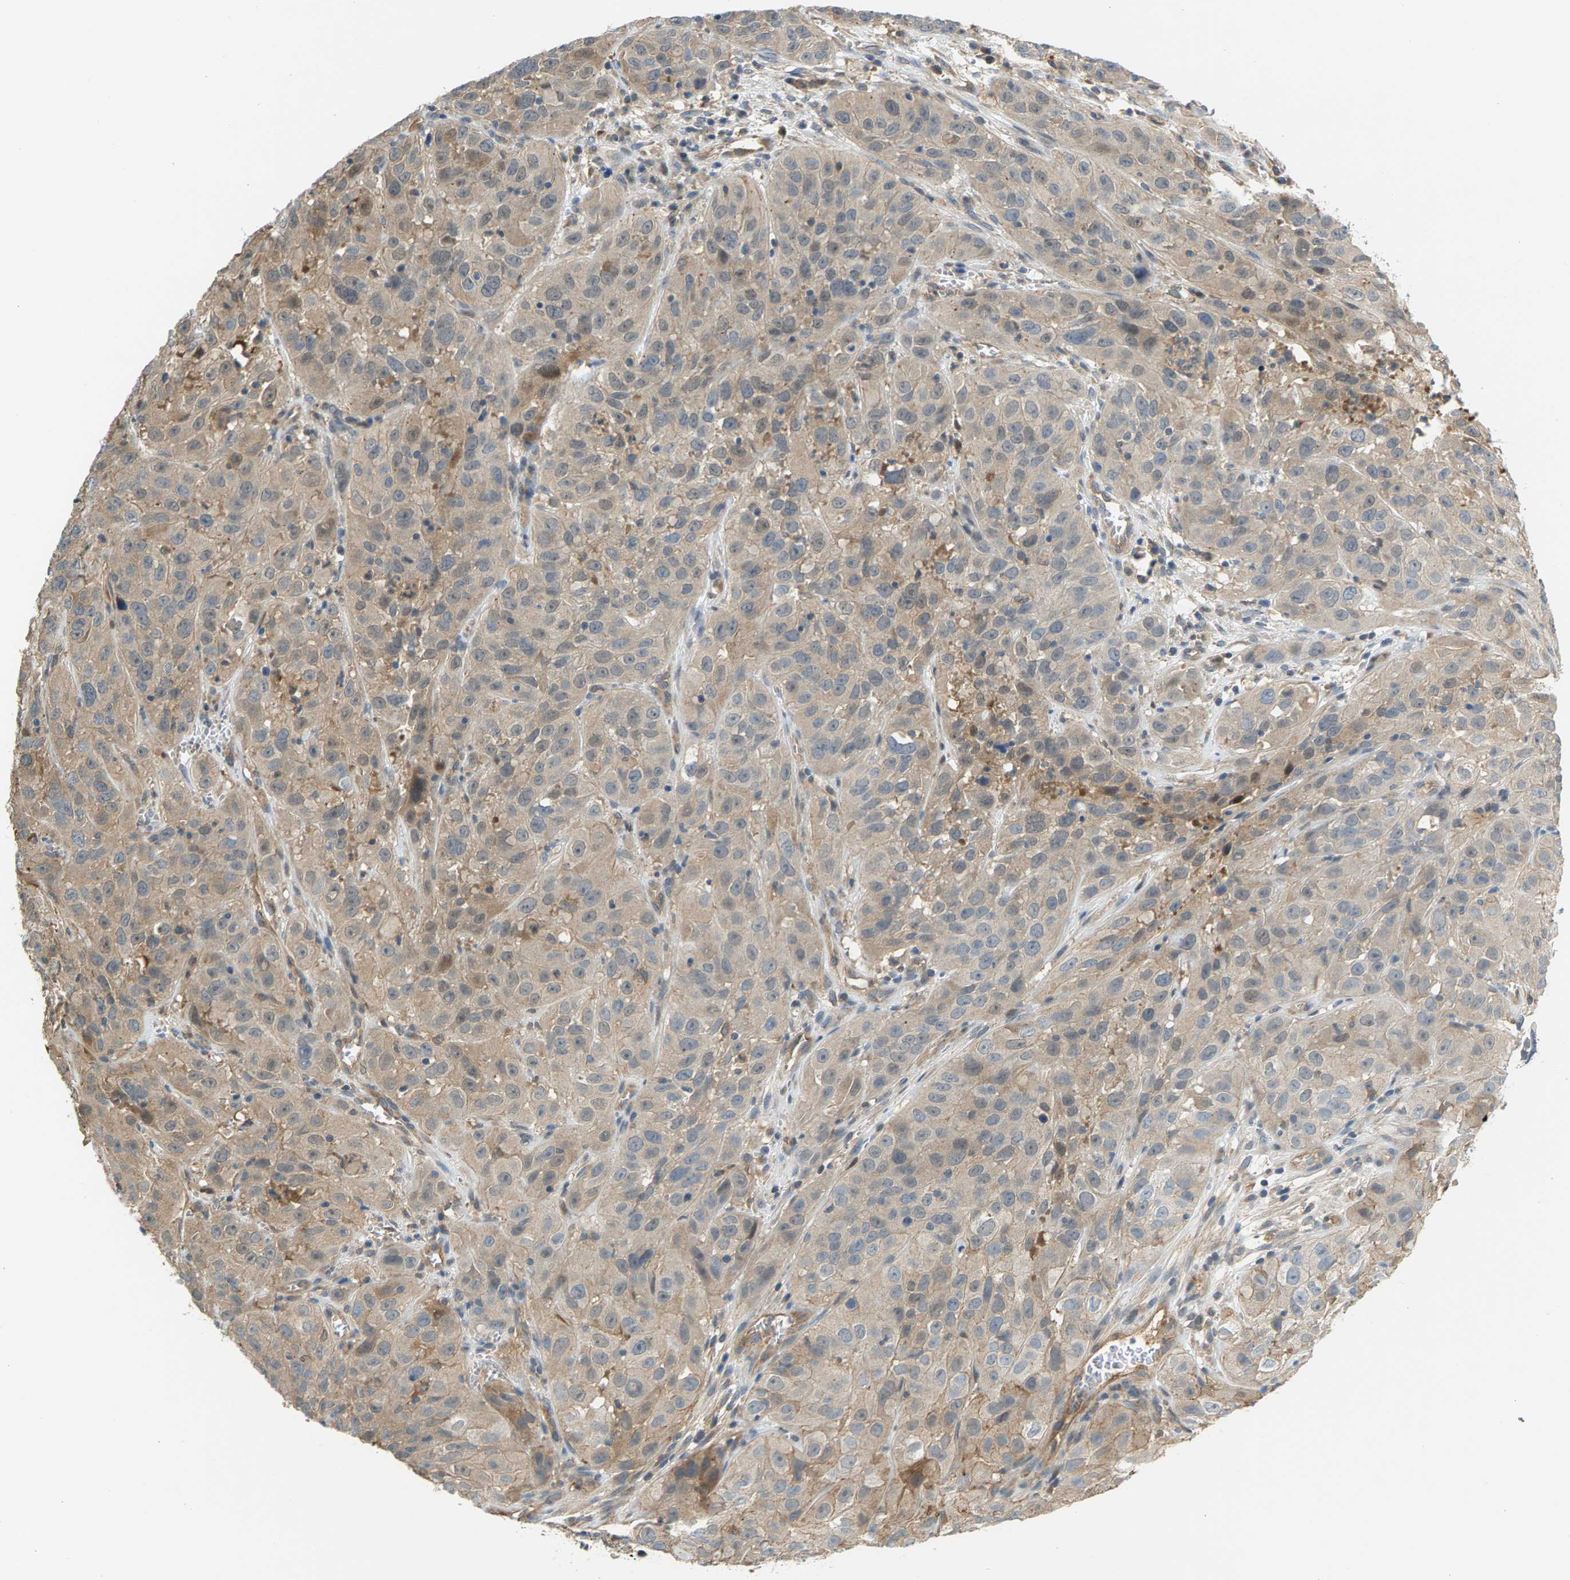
{"staining": {"intensity": "weak", "quantity": "25%-75%", "location": "cytoplasmic/membranous"}, "tissue": "cervical cancer", "cell_type": "Tumor cells", "image_type": "cancer", "snomed": [{"axis": "morphology", "description": "Squamous cell carcinoma, NOS"}, {"axis": "topography", "description": "Cervix"}], "caption": "A micrograph of human squamous cell carcinoma (cervical) stained for a protein reveals weak cytoplasmic/membranous brown staining in tumor cells.", "gene": "KRTAP27-1", "patient": {"sex": "female", "age": 32}}